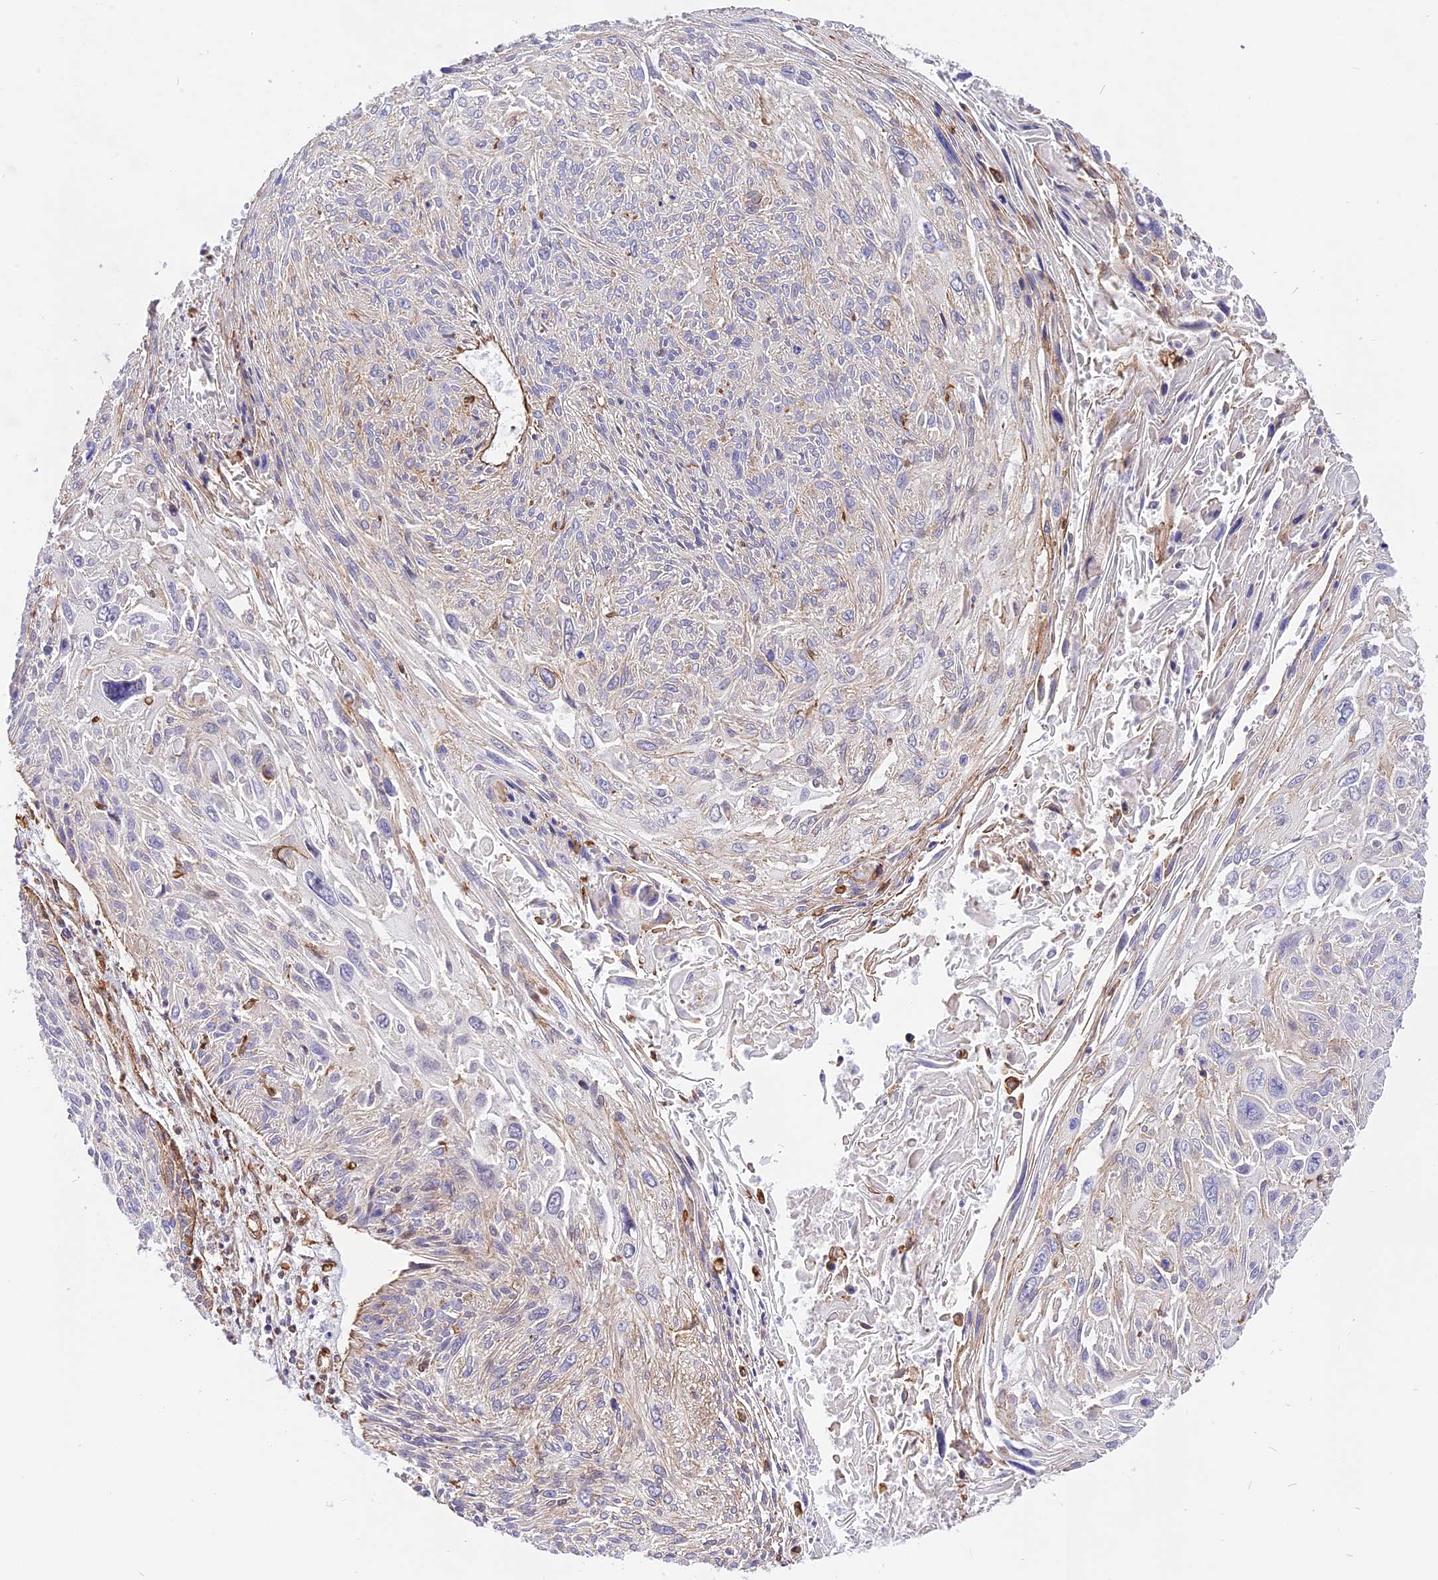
{"staining": {"intensity": "weak", "quantity": "<25%", "location": "cytoplasmic/membranous"}, "tissue": "cervical cancer", "cell_type": "Tumor cells", "image_type": "cancer", "snomed": [{"axis": "morphology", "description": "Squamous cell carcinoma, NOS"}, {"axis": "topography", "description": "Cervix"}], "caption": "The immunohistochemistry (IHC) photomicrograph has no significant staining in tumor cells of cervical squamous cell carcinoma tissue.", "gene": "R3HDM4", "patient": {"sex": "female", "age": 51}}